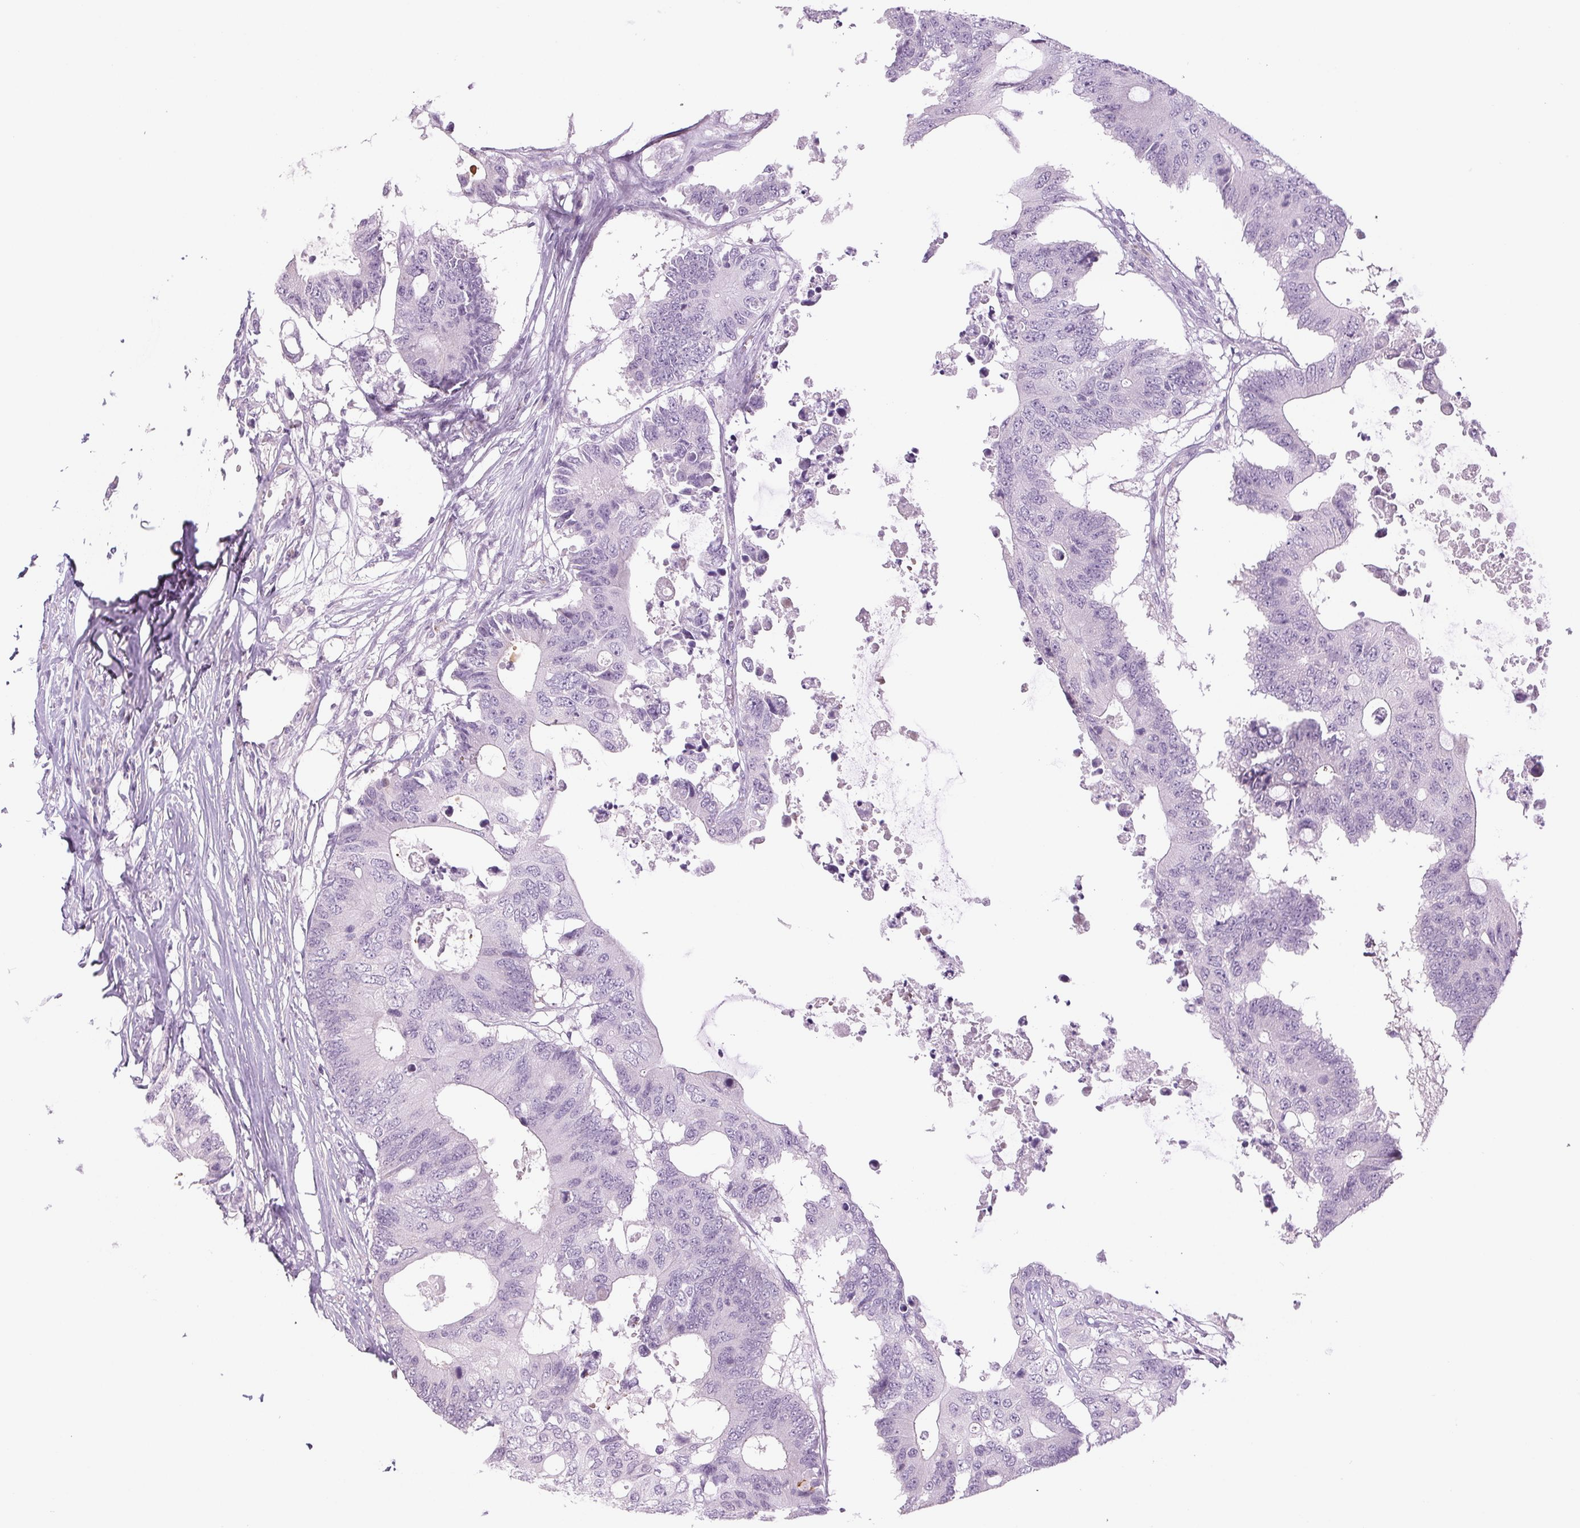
{"staining": {"intensity": "negative", "quantity": "none", "location": "none"}, "tissue": "colorectal cancer", "cell_type": "Tumor cells", "image_type": "cancer", "snomed": [{"axis": "morphology", "description": "Adenocarcinoma, NOS"}, {"axis": "topography", "description": "Colon"}], "caption": "Human colorectal adenocarcinoma stained for a protein using IHC exhibits no expression in tumor cells.", "gene": "DNAJC6", "patient": {"sex": "male", "age": 71}}